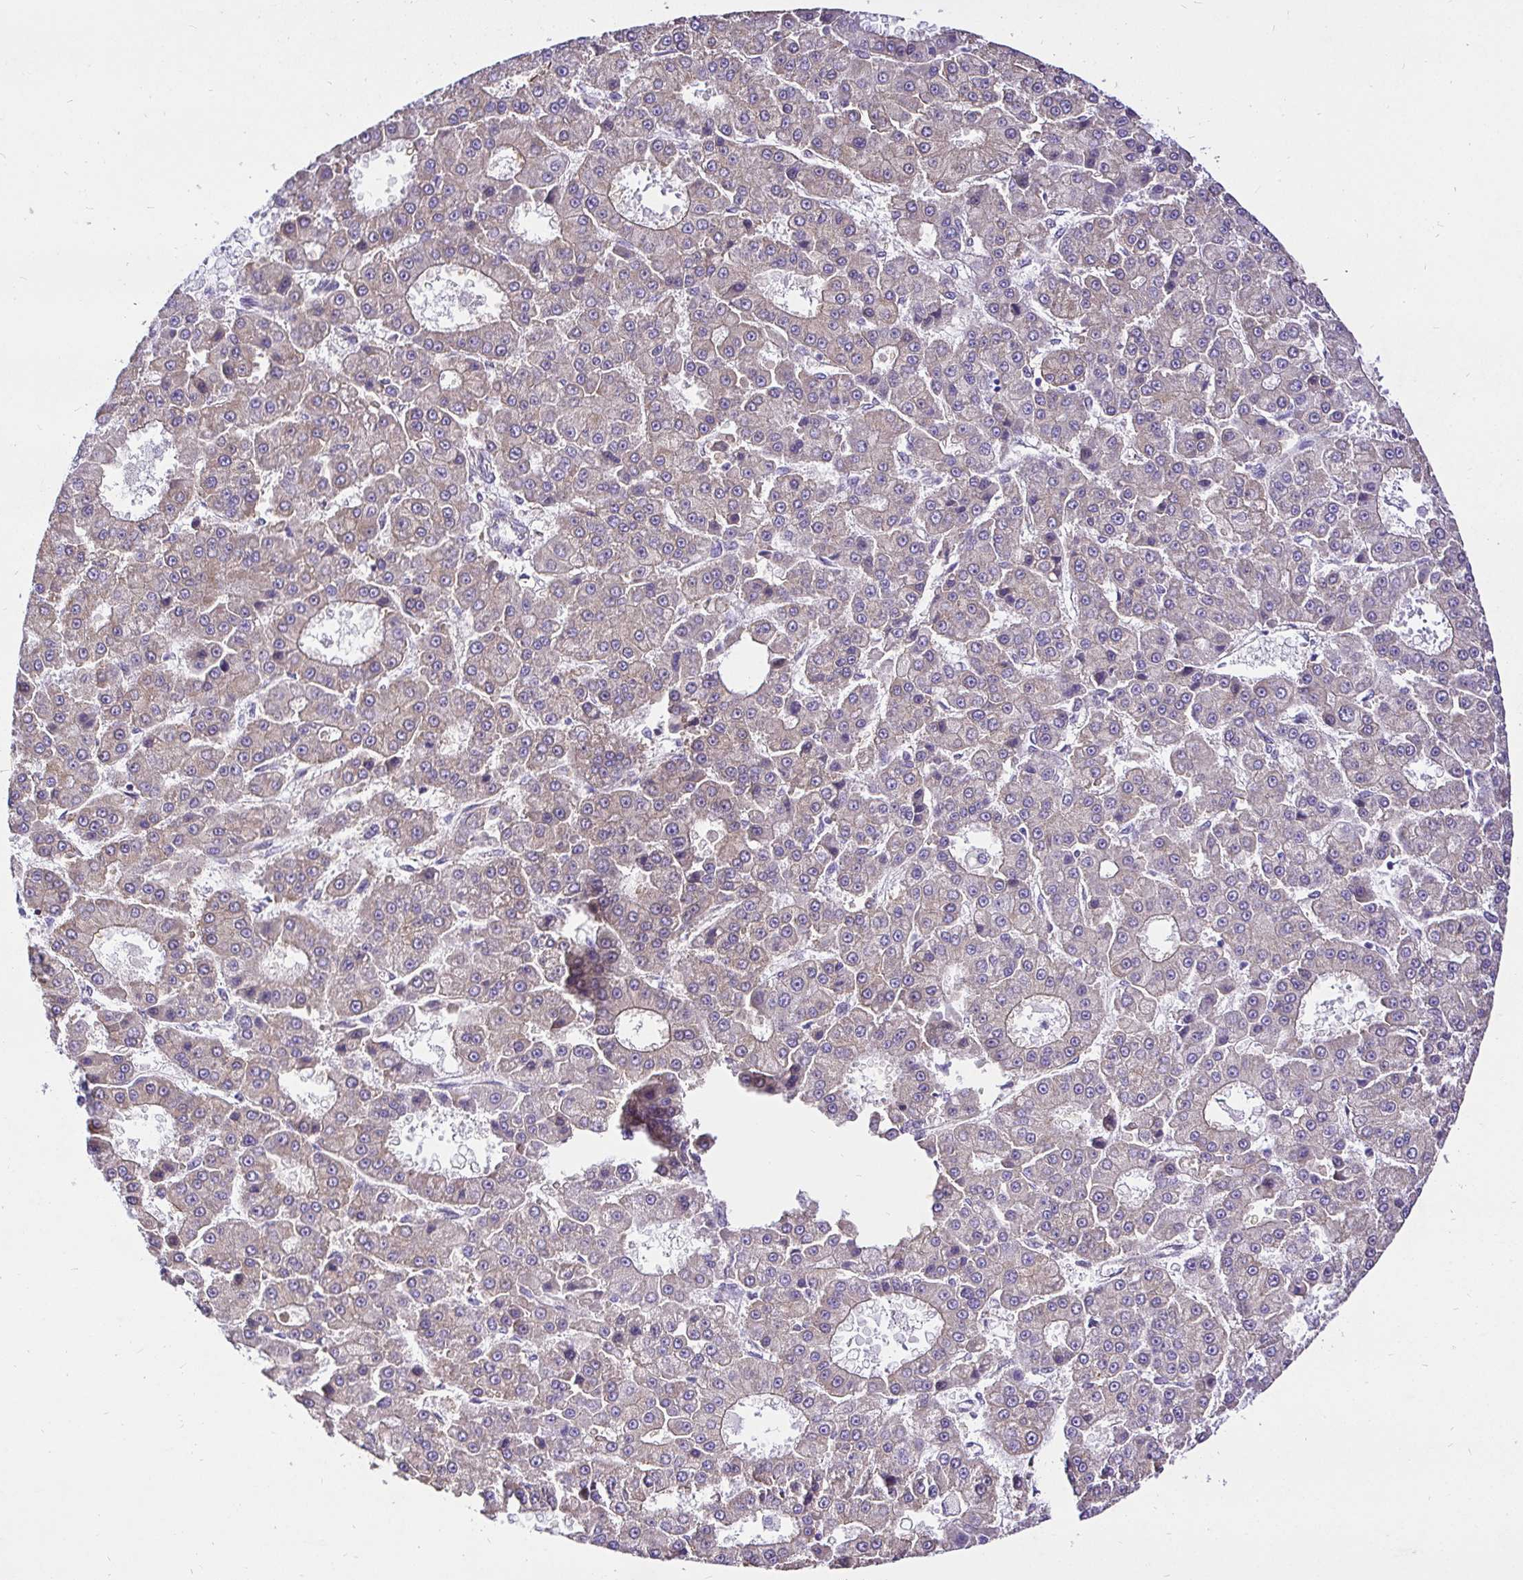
{"staining": {"intensity": "weak", "quantity": "25%-75%", "location": "cytoplasmic/membranous"}, "tissue": "liver cancer", "cell_type": "Tumor cells", "image_type": "cancer", "snomed": [{"axis": "morphology", "description": "Carcinoma, Hepatocellular, NOS"}, {"axis": "topography", "description": "Liver"}], "caption": "The histopathology image demonstrates immunohistochemical staining of liver cancer (hepatocellular carcinoma). There is weak cytoplasmic/membranous expression is seen in about 25%-75% of tumor cells.", "gene": "CCDC122", "patient": {"sex": "male", "age": 70}}